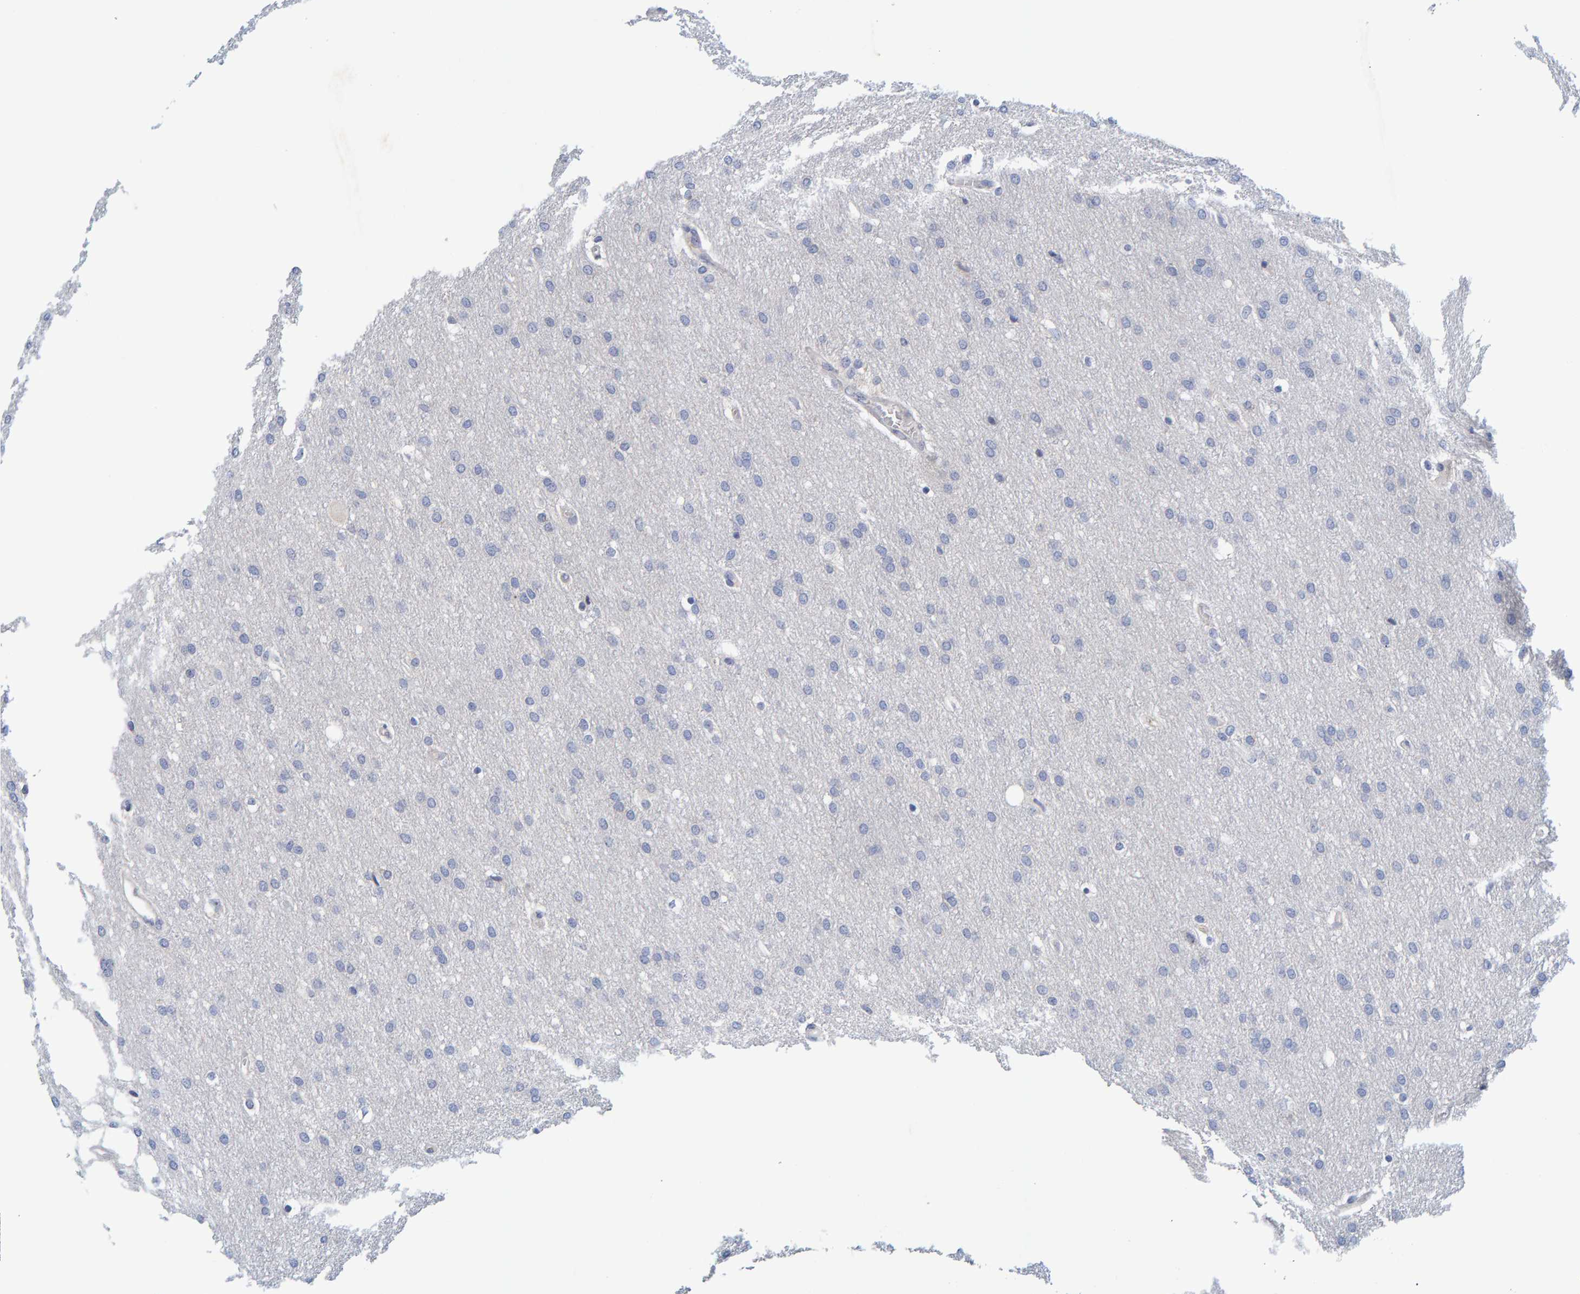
{"staining": {"intensity": "negative", "quantity": "none", "location": "none"}, "tissue": "glioma", "cell_type": "Tumor cells", "image_type": "cancer", "snomed": [{"axis": "morphology", "description": "Glioma, malignant, Low grade"}, {"axis": "topography", "description": "Brain"}], "caption": "An immunohistochemistry (IHC) histopathology image of malignant glioma (low-grade) is shown. There is no staining in tumor cells of malignant glioma (low-grade).", "gene": "ZNF77", "patient": {"sex": "female", "age": 37}}